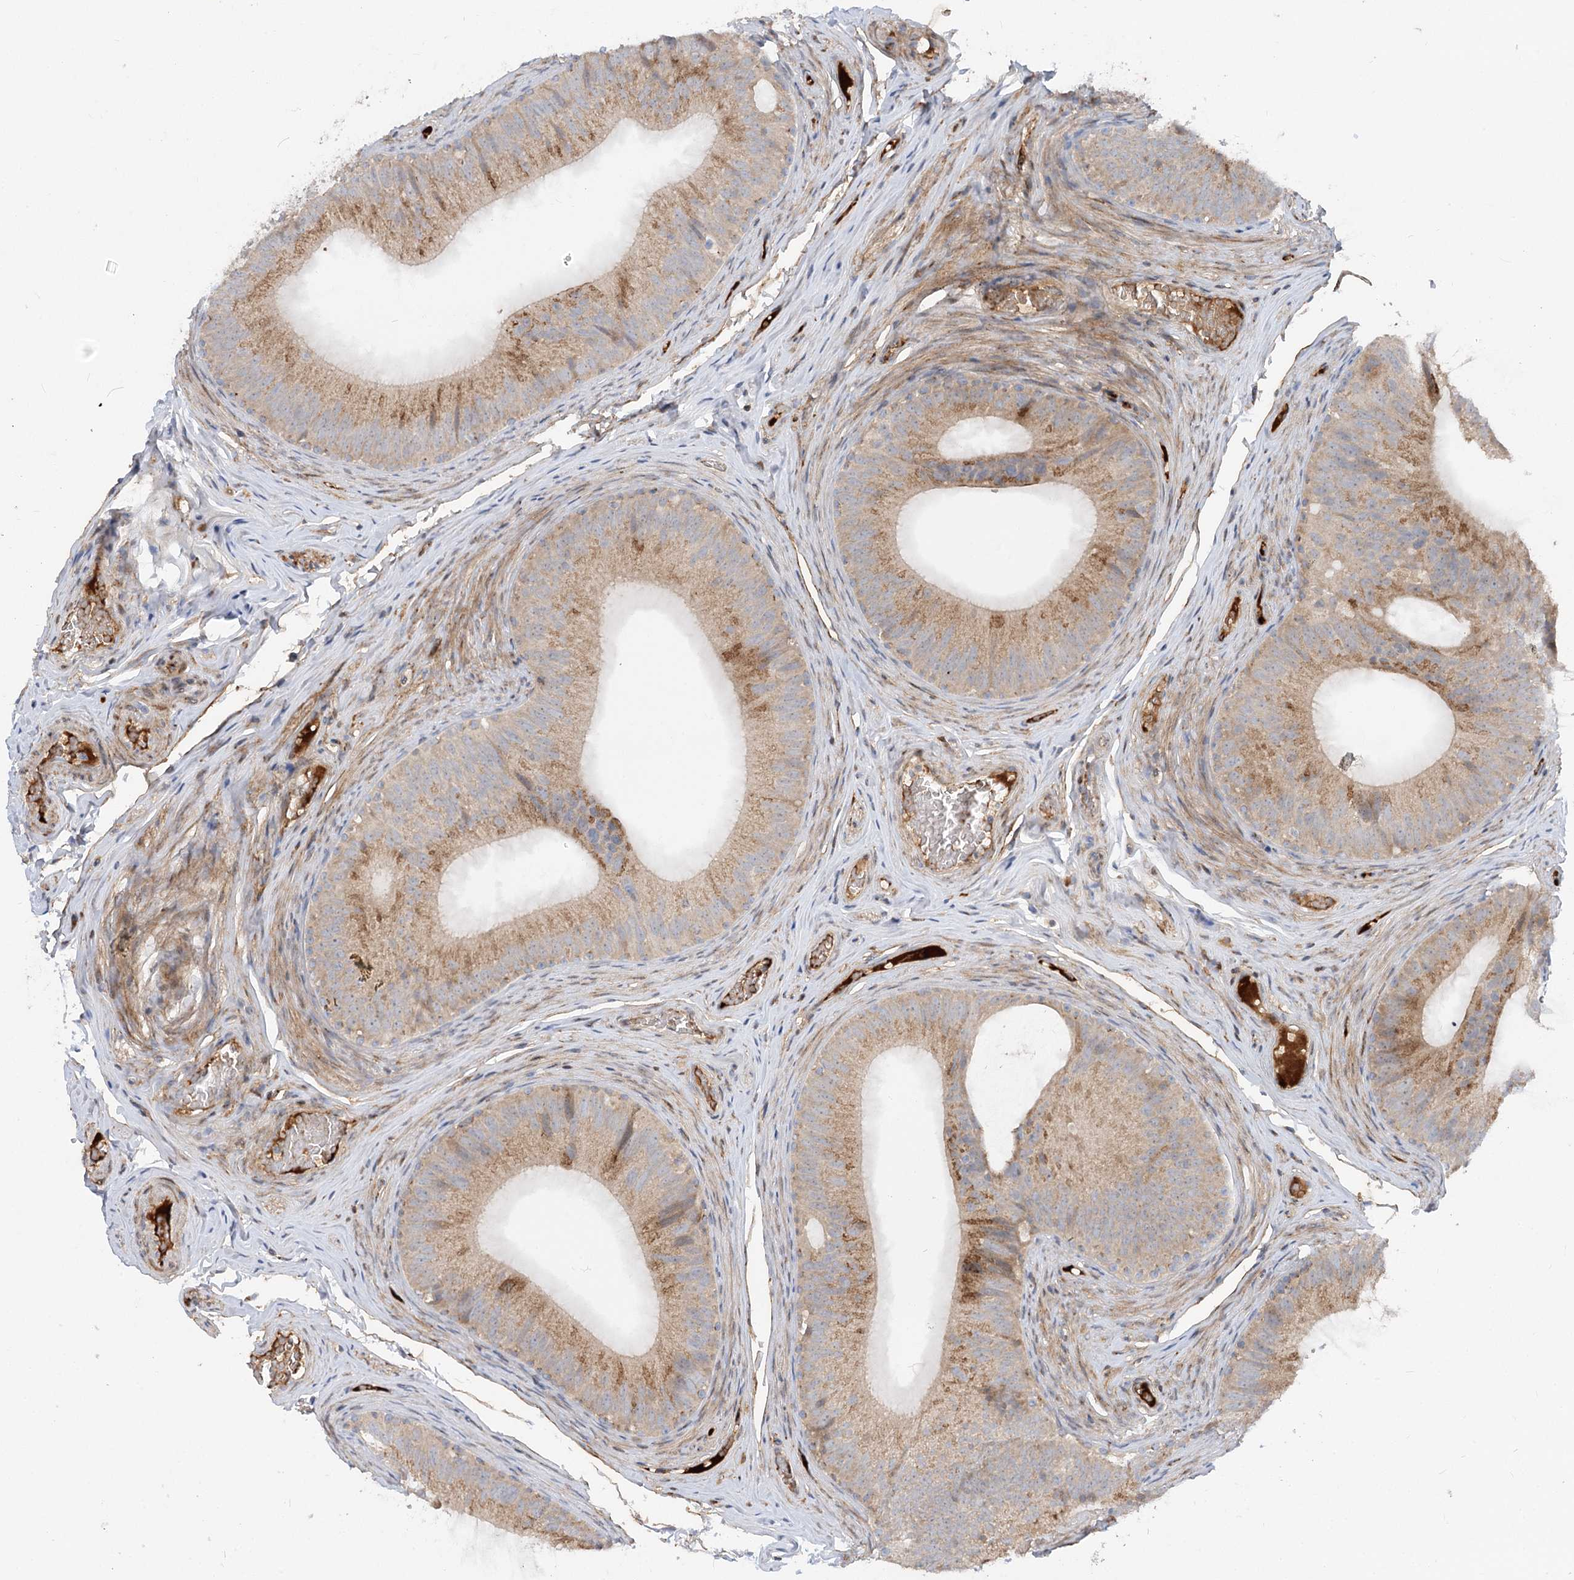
{"staining": {"intensity": "moderate", "quantity": "<25%", "location": "cytoplasmic/membranous"}, "tissue": "epididymis", "cell_type": "Glandular cells", "image_type": "normal", "snomed": [{"axis": "morphology", "description": "Normal tissue, NOS"}, {"axis": "topography", "description": "Epididymis"}], "caption": "Unremarkable epididymis exhibits moderate cytoplasmic/membranous positivity in about <25% of glandular cells, visualized by immunohistochemistry. (DAB IHC, brown staining for protein, blue staining for nuclei).", "gene": "FGF19", "patient": {"sex": "male", "age": 34}}